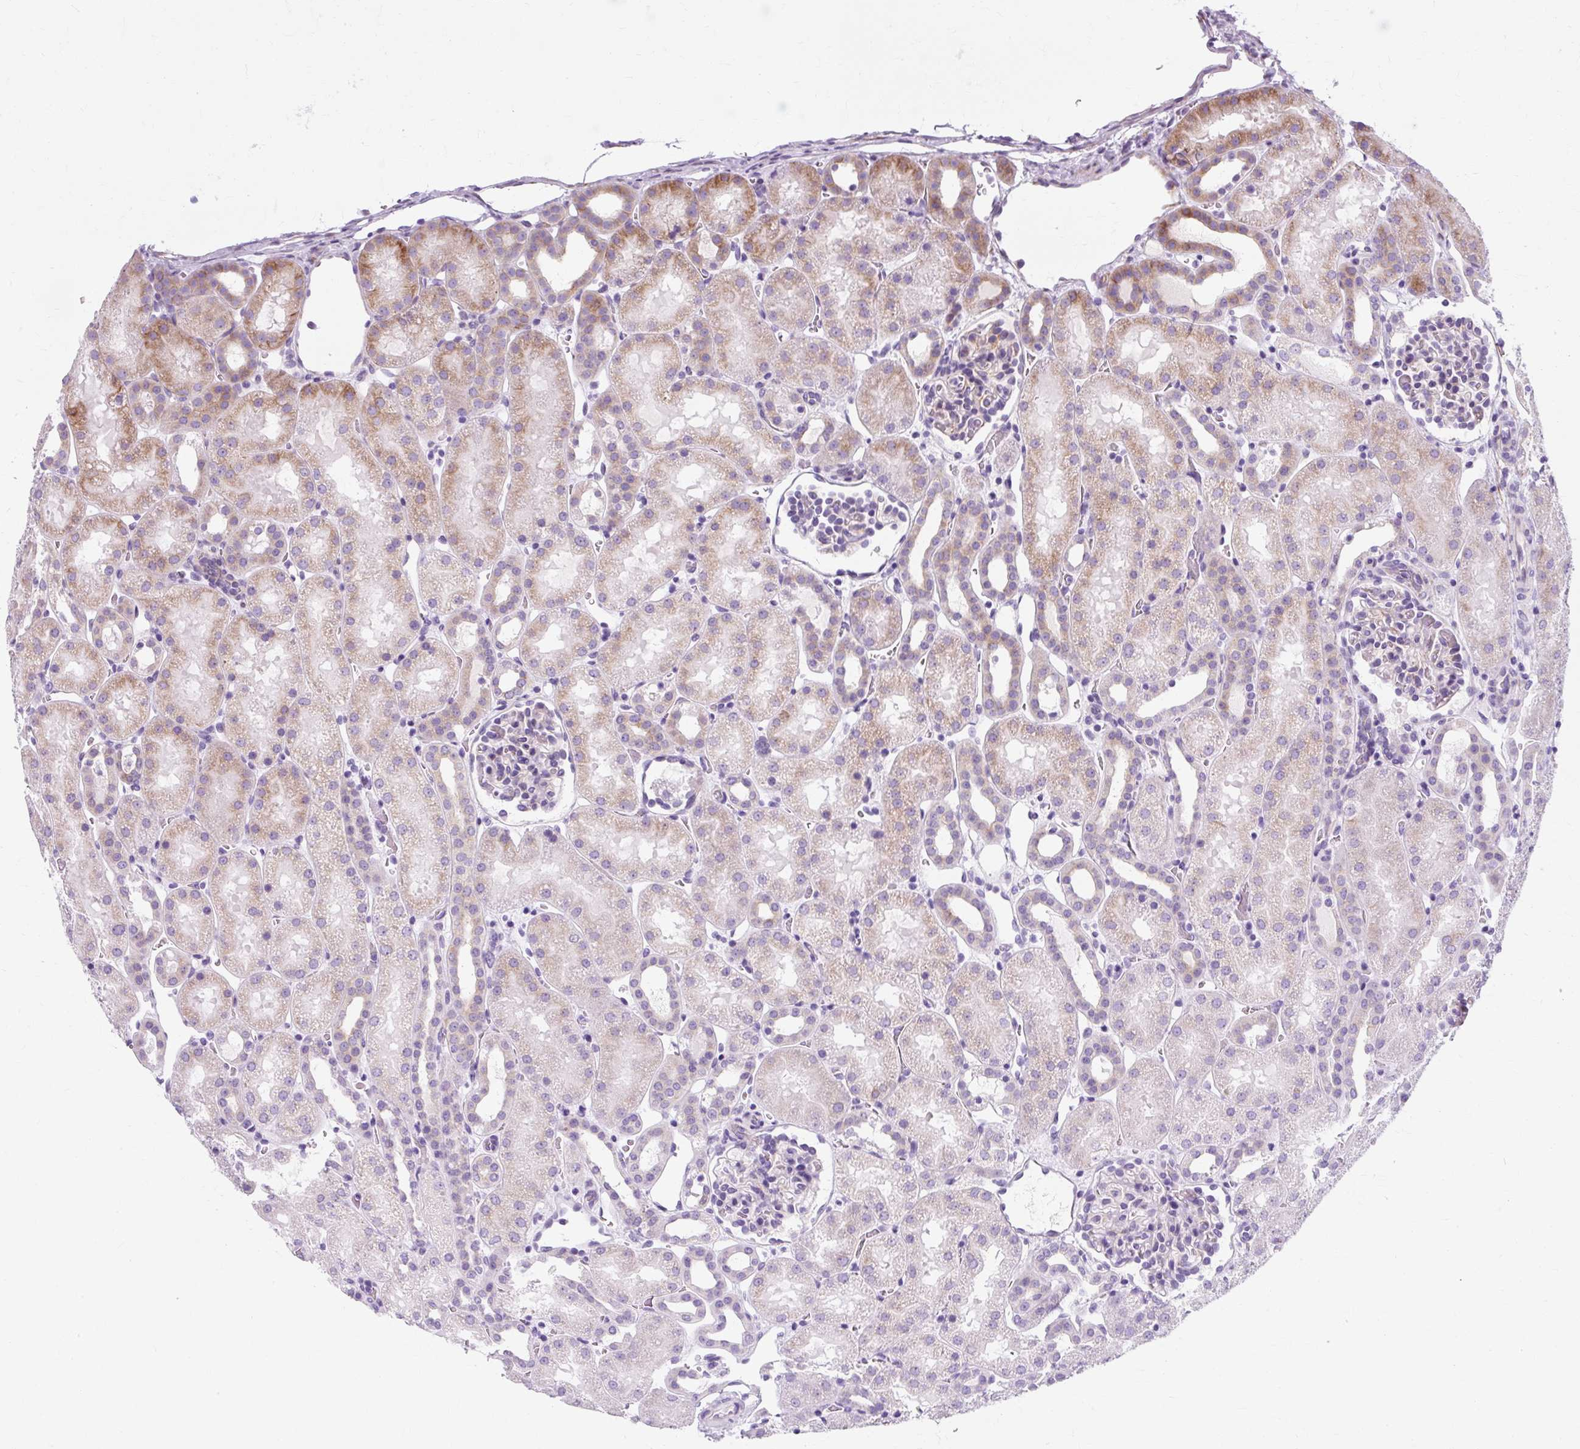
{"staining": {"intensity": "strong", "quantity": "<25%", "location": "cytoplasmic/membranous"}, "tissue": "kidney", "cell_type": "Cells in glomeruli", "image_type": "normal", "snomed": [{"axis": "morphology", "description": "Normal tissue, NOS"}, {"axis": "topography", "description": "Kidney"}], "caption": "The photomicrograph demonstrates staining of benign kidney, revealing strong cytoplasmic/membranous protein positivity (brown color) within cells in glomeruli.", "gene": "TMEM89", "patient": {"sex": "male", "age": 2}}